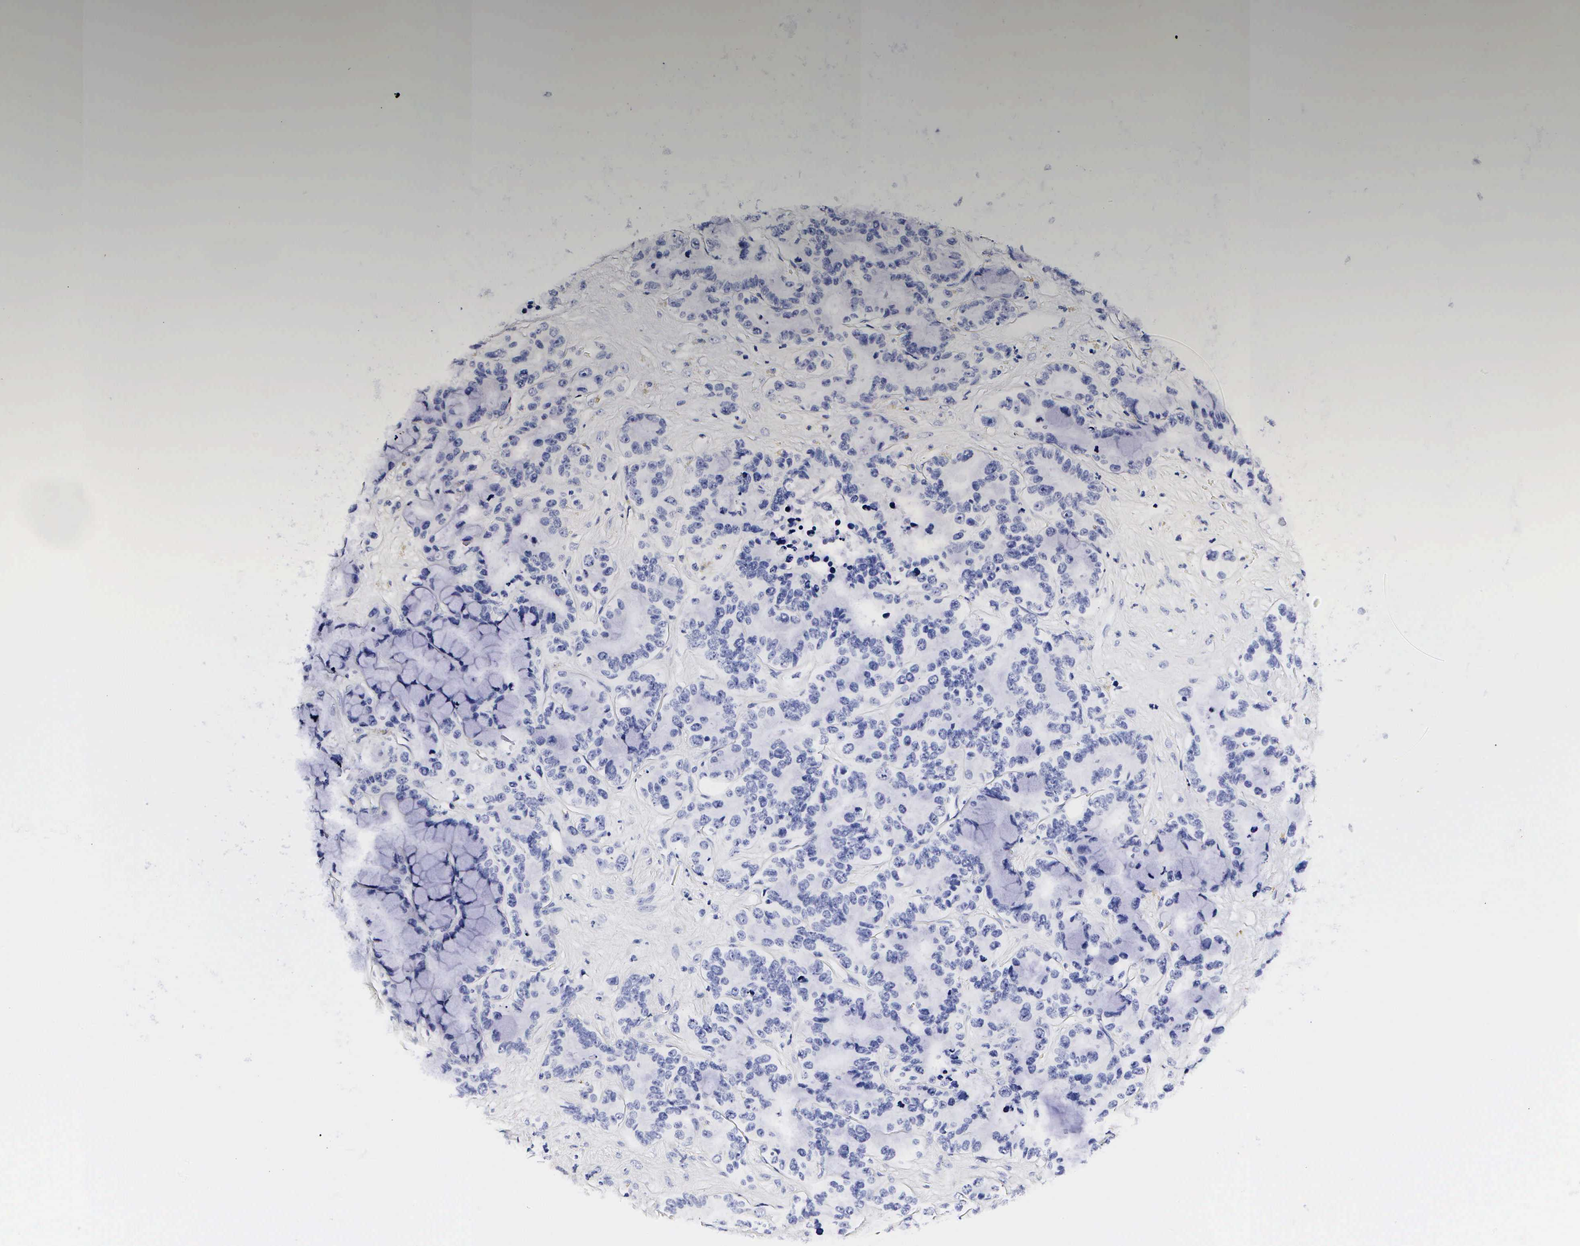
{"staining": {"intensity": "negative", "quantity": "none", "location": "none"}, "tissue": "liver cancer", "cell_type": "Tumor cells", "image_type": "cancer", "snomed": [{"axis": "morphology", "description": "Cholangiocarcinoma"}, {"axis": "topography", "description": "Liver"}], "caption": "An immunohistochemistry (IHC) image of liver cancer (cholangiocarcinoma) is shown. There is no staining in tumor cells of liver cancer (cholangiocarcinoma).", "gene": "RNASE6", "patient": {"sex": "female", "age": 65}}